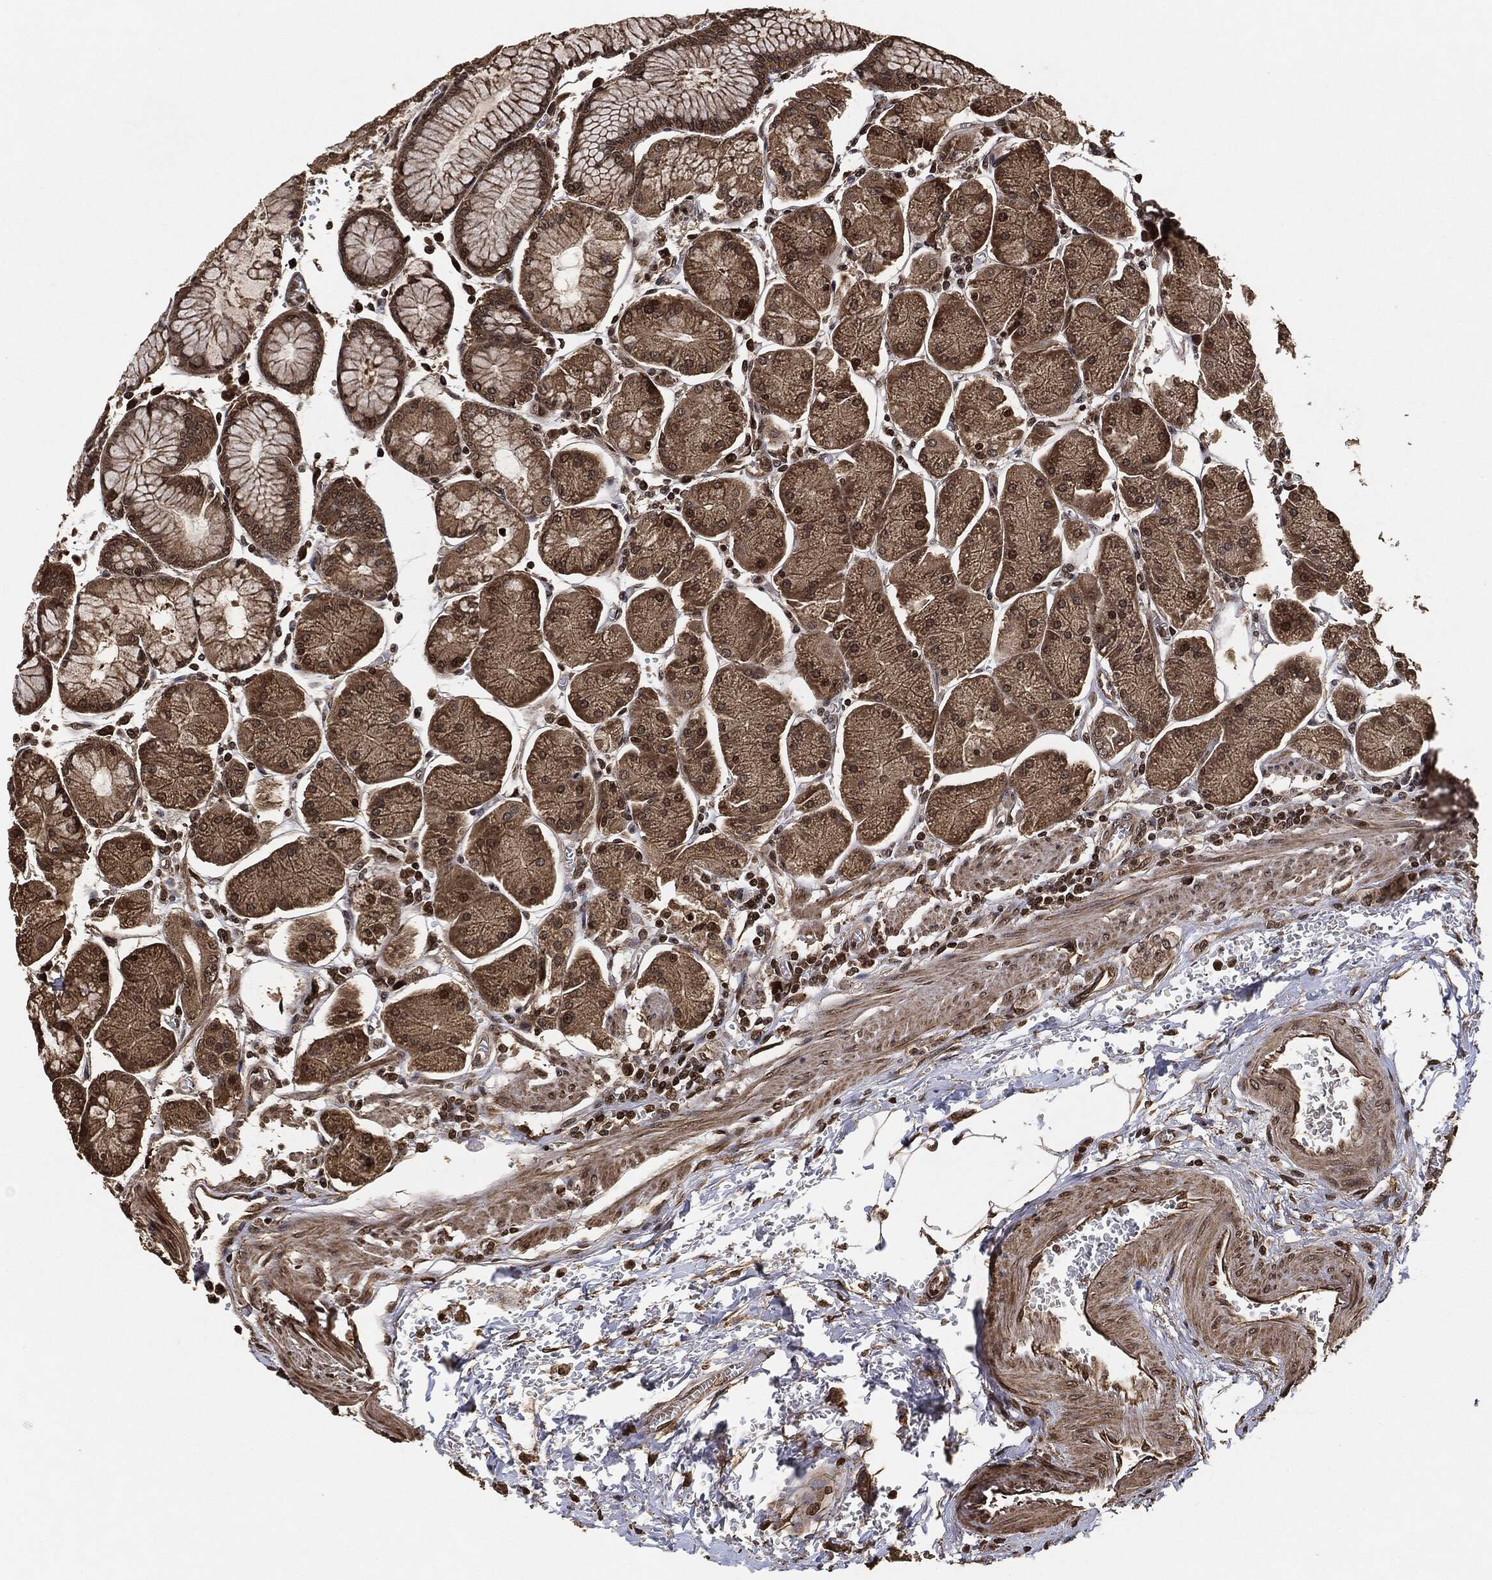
{"staining": {"intensity": "moderate", "quantity": "25%-75%", "location": "cytoplasmic/membranous,nuclear"}, "tissue": "stomach", "cell_type": "Glandular cells", "image_type": "normal", "snomed": [{"axis": "morphology", "description": "Normal tissue, NOS"}, {"axis": "morphology", "description": "Adenocarcinoma, NOS"}, {"axis": "topography", "description": "Stomach, upper"}, {"axis": "topography", "description": "Stomach"}], "caption": "A high-resolution photomicrograph shows immunohistochemistry staining of normal stomach, which reveals moderate cytoplasmic/membranous,nuclear staining in about 25%-75% of glandular cells.", "gene": "PDK1", "patient": {"sex": "male", "age": 76}}